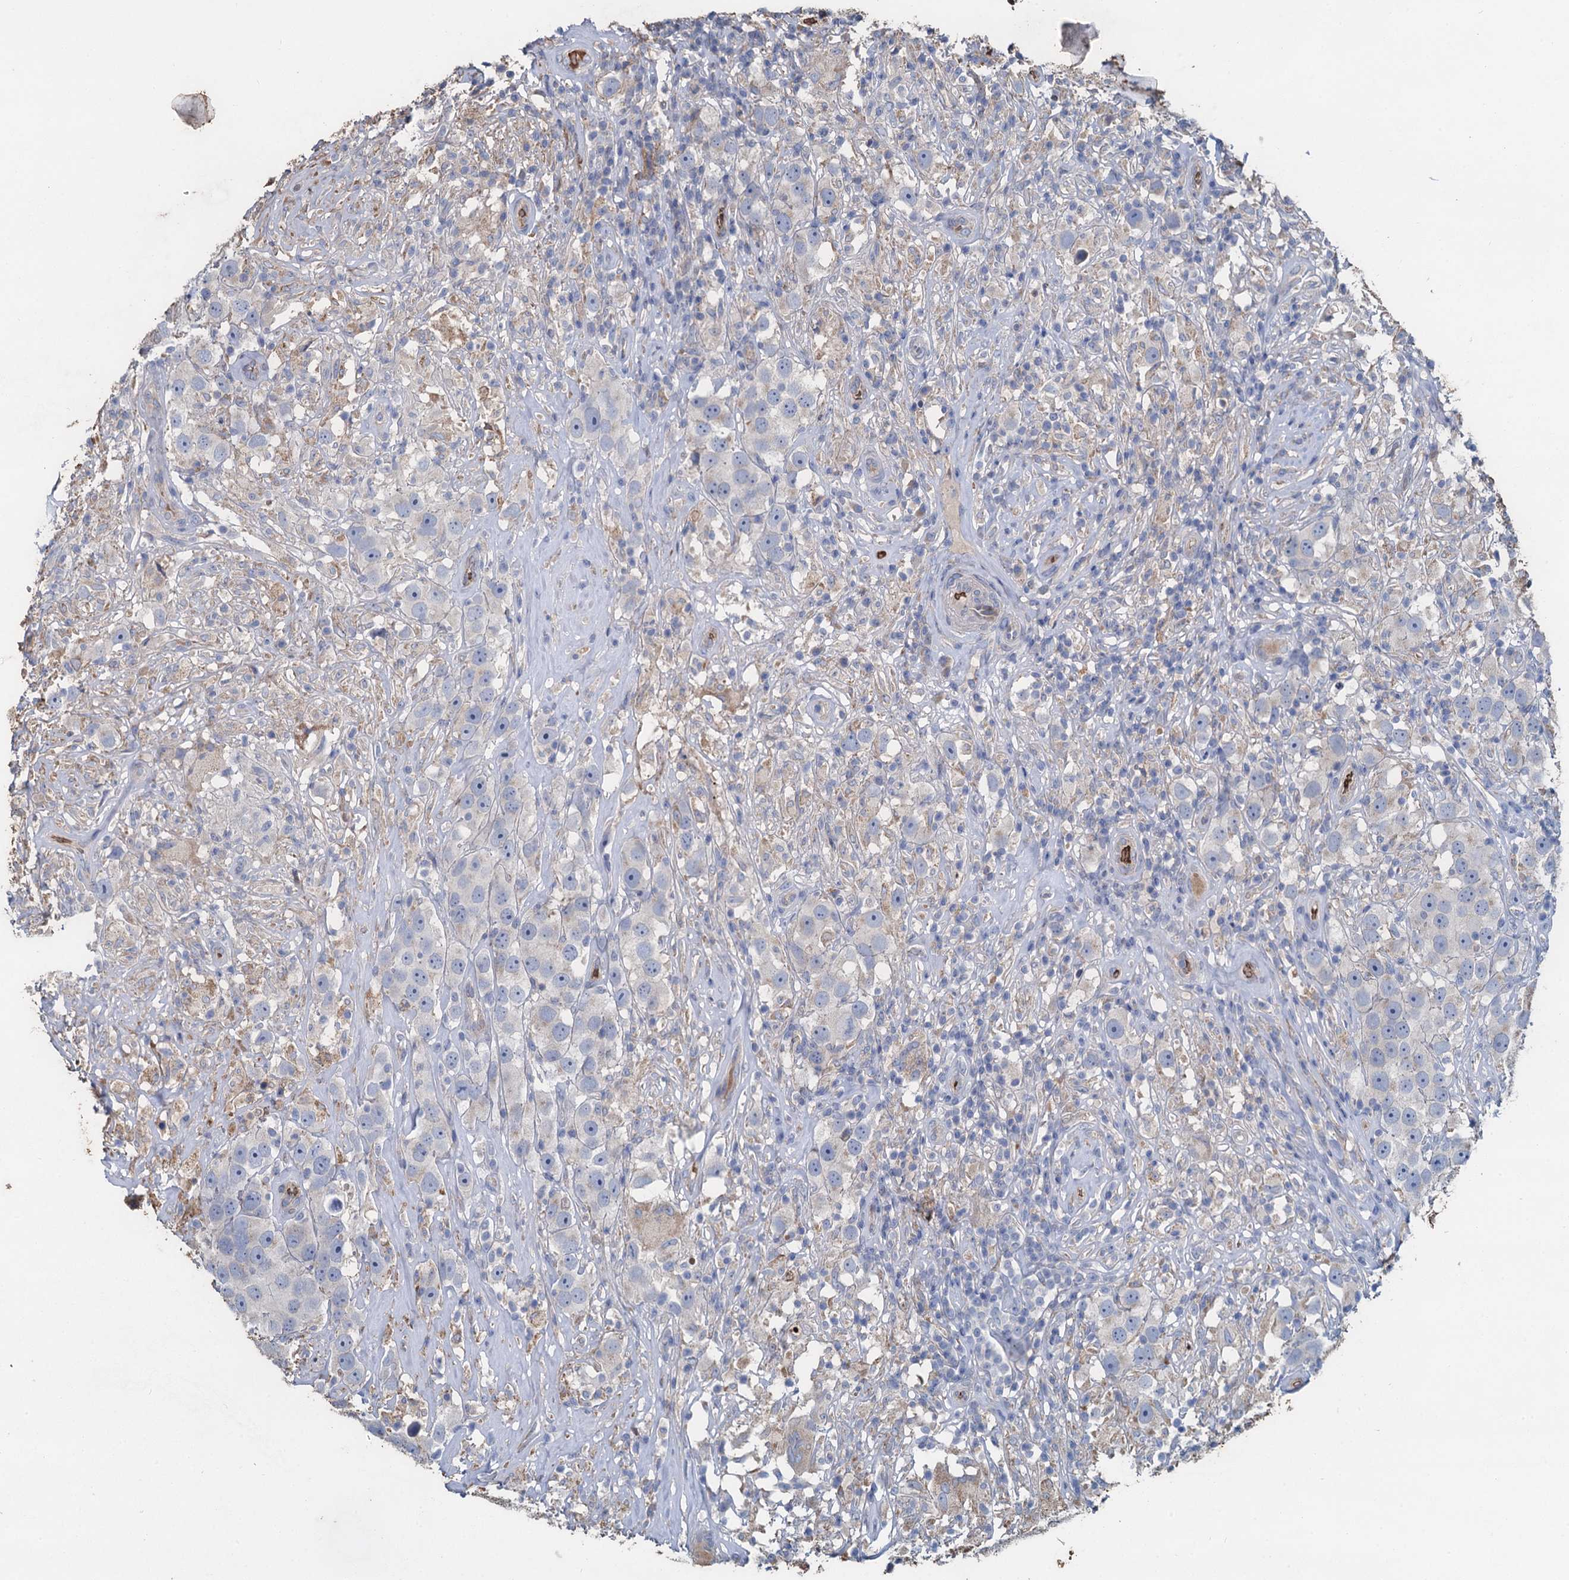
{"staining": {"intensity": "negative", "quantity": "none", "location": "none"}, "tissue": "testis cancer", "cell_type": "Tumor cells", "image_type": "cancer", "snomed": [{"axis": "morphology", "description": "Seminoma, NOS"}, {"axis": "topography", "description": "Testis"}], "caption": "Histopathology image shows no significant protein expression in tumor cells of seminoma (testis).", "gene": "TCTN2", "patient": {"sex": "male", "age": 49}}